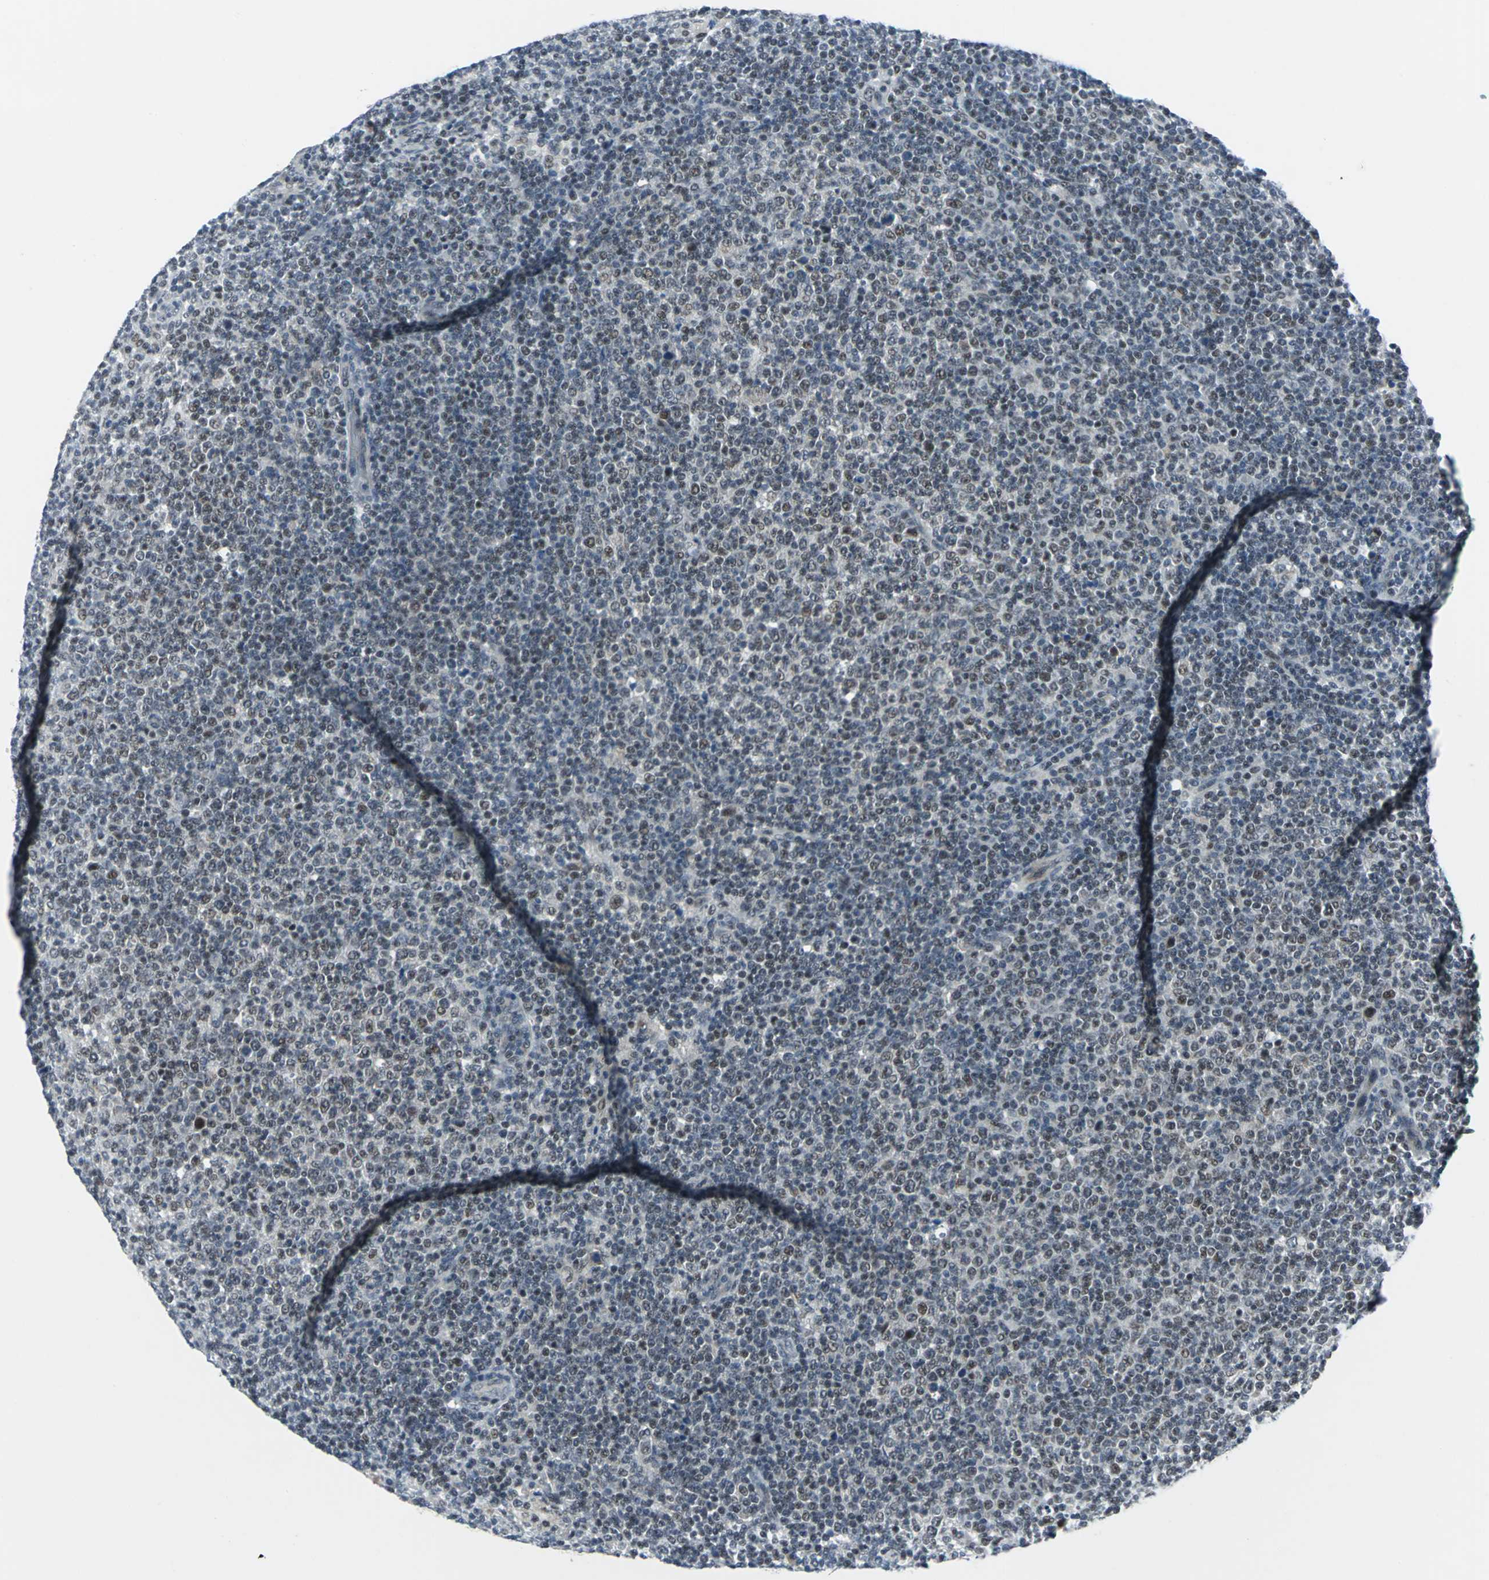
{"staining": {"intensity": "weak", "quantity": "25%-75%", "location": "cytoplasmic/membranous,nuclear"}, "tissue": "lymphoma", "cell_type": "Tumor cells", "image_type": "cancer", "snomed": [{"axis": "morphology", "description": "Malignant lymphoma, non-Hodgkin's type, Low grade"}, {"axis": "topography", "description": "Lymph node"}], "caption": "Weak cytoplasmic/membranous and nuclear expression is identified in about 25%-75% of tumor cells in lymphoma.", "gene": "MTA1", "patient": {"sex": "male", "age": 70}}